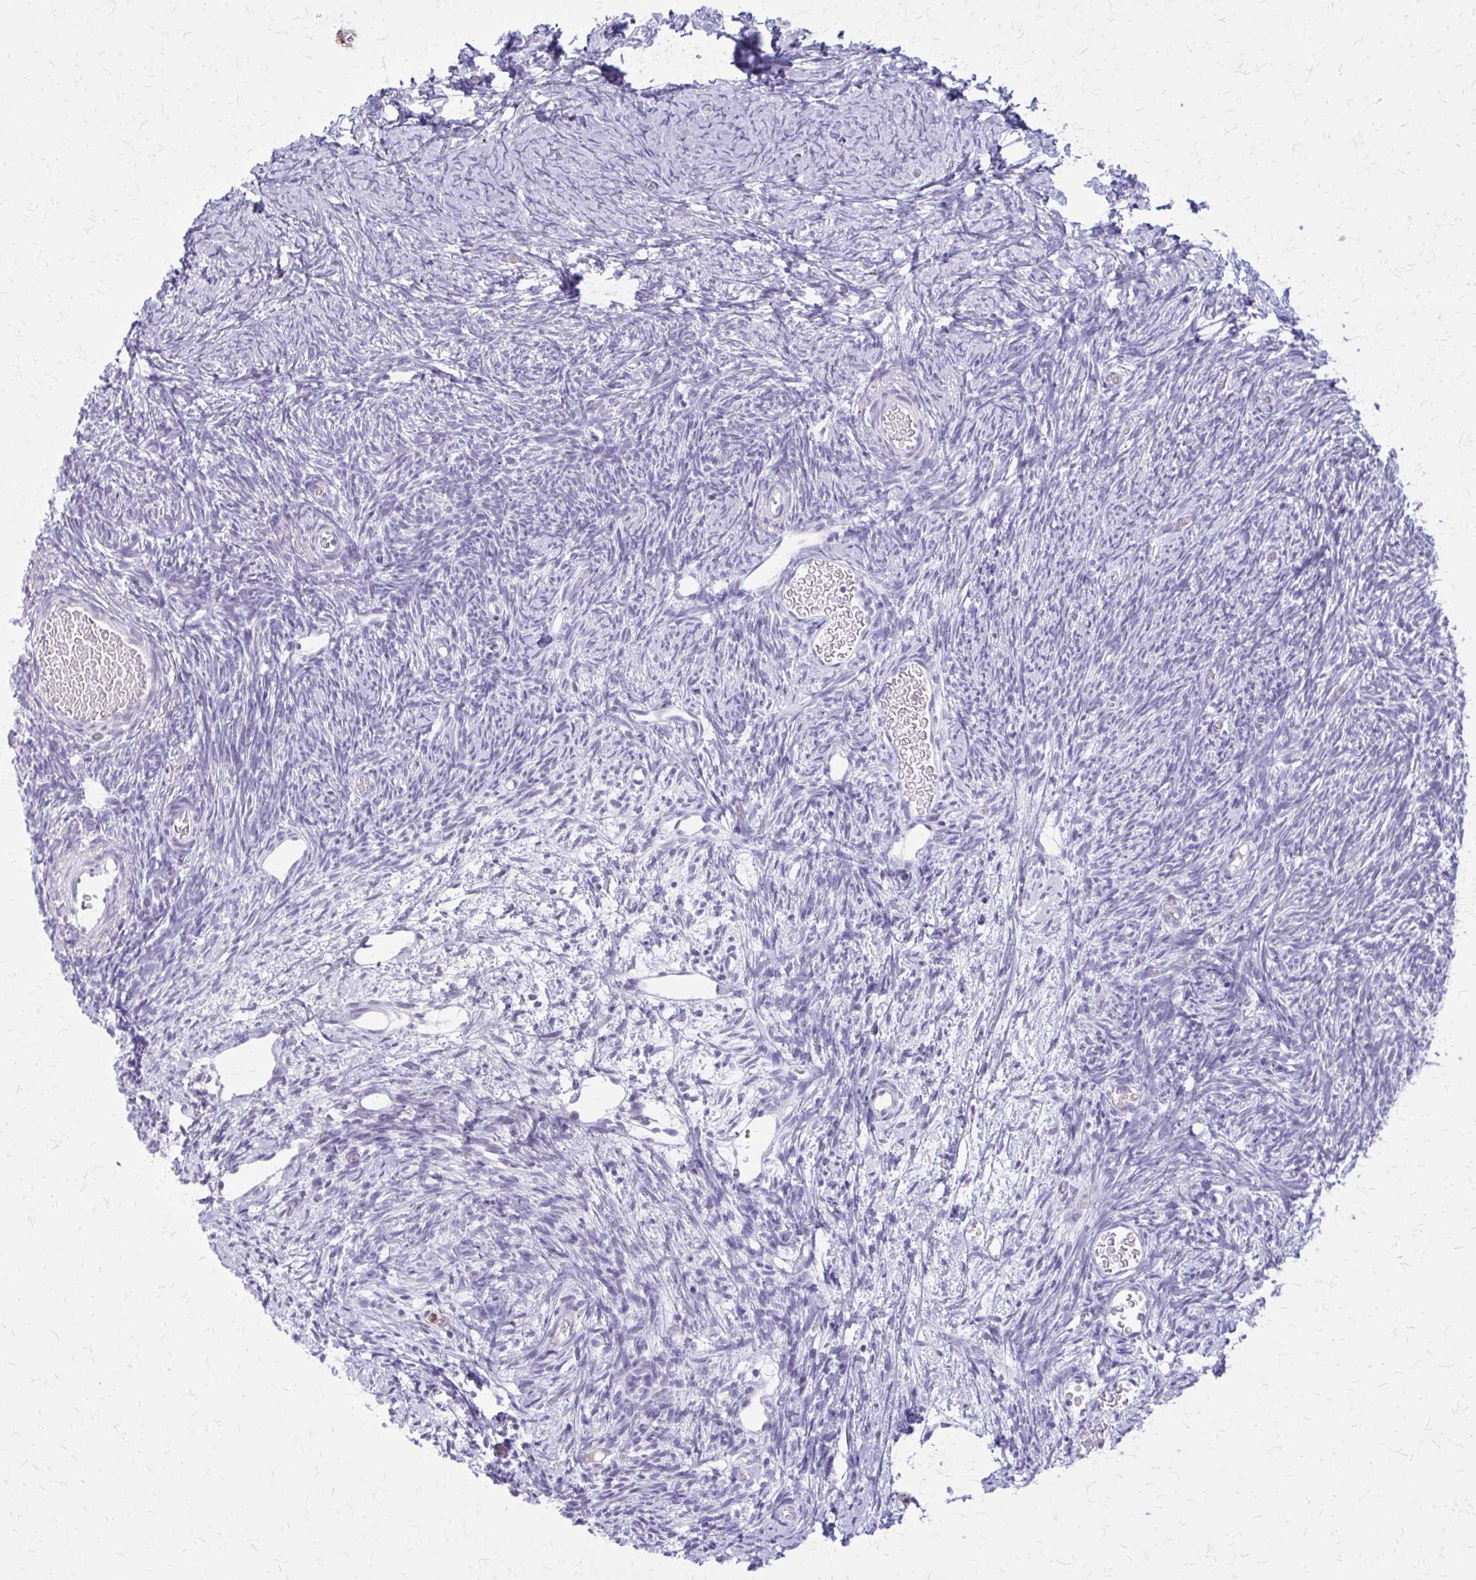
{"staining": {"intensity": "negative", "quantity": "none", "location": "none"}, "tissue": "ovary", "cell_type": "Follicle cells", "image_type": "normal", "snomed": [{"axis": "morphology", "description": "Normal tissue, NOS"}, {"axis": "topography", "description": "Ovary"}], "caption": "Human ovary stained for a protein using immunohistochemistry (IHC) demonstrates no staining in follicle cells.", "gene": "GLRX", "patient": {"sex": "female", "age": 39}}